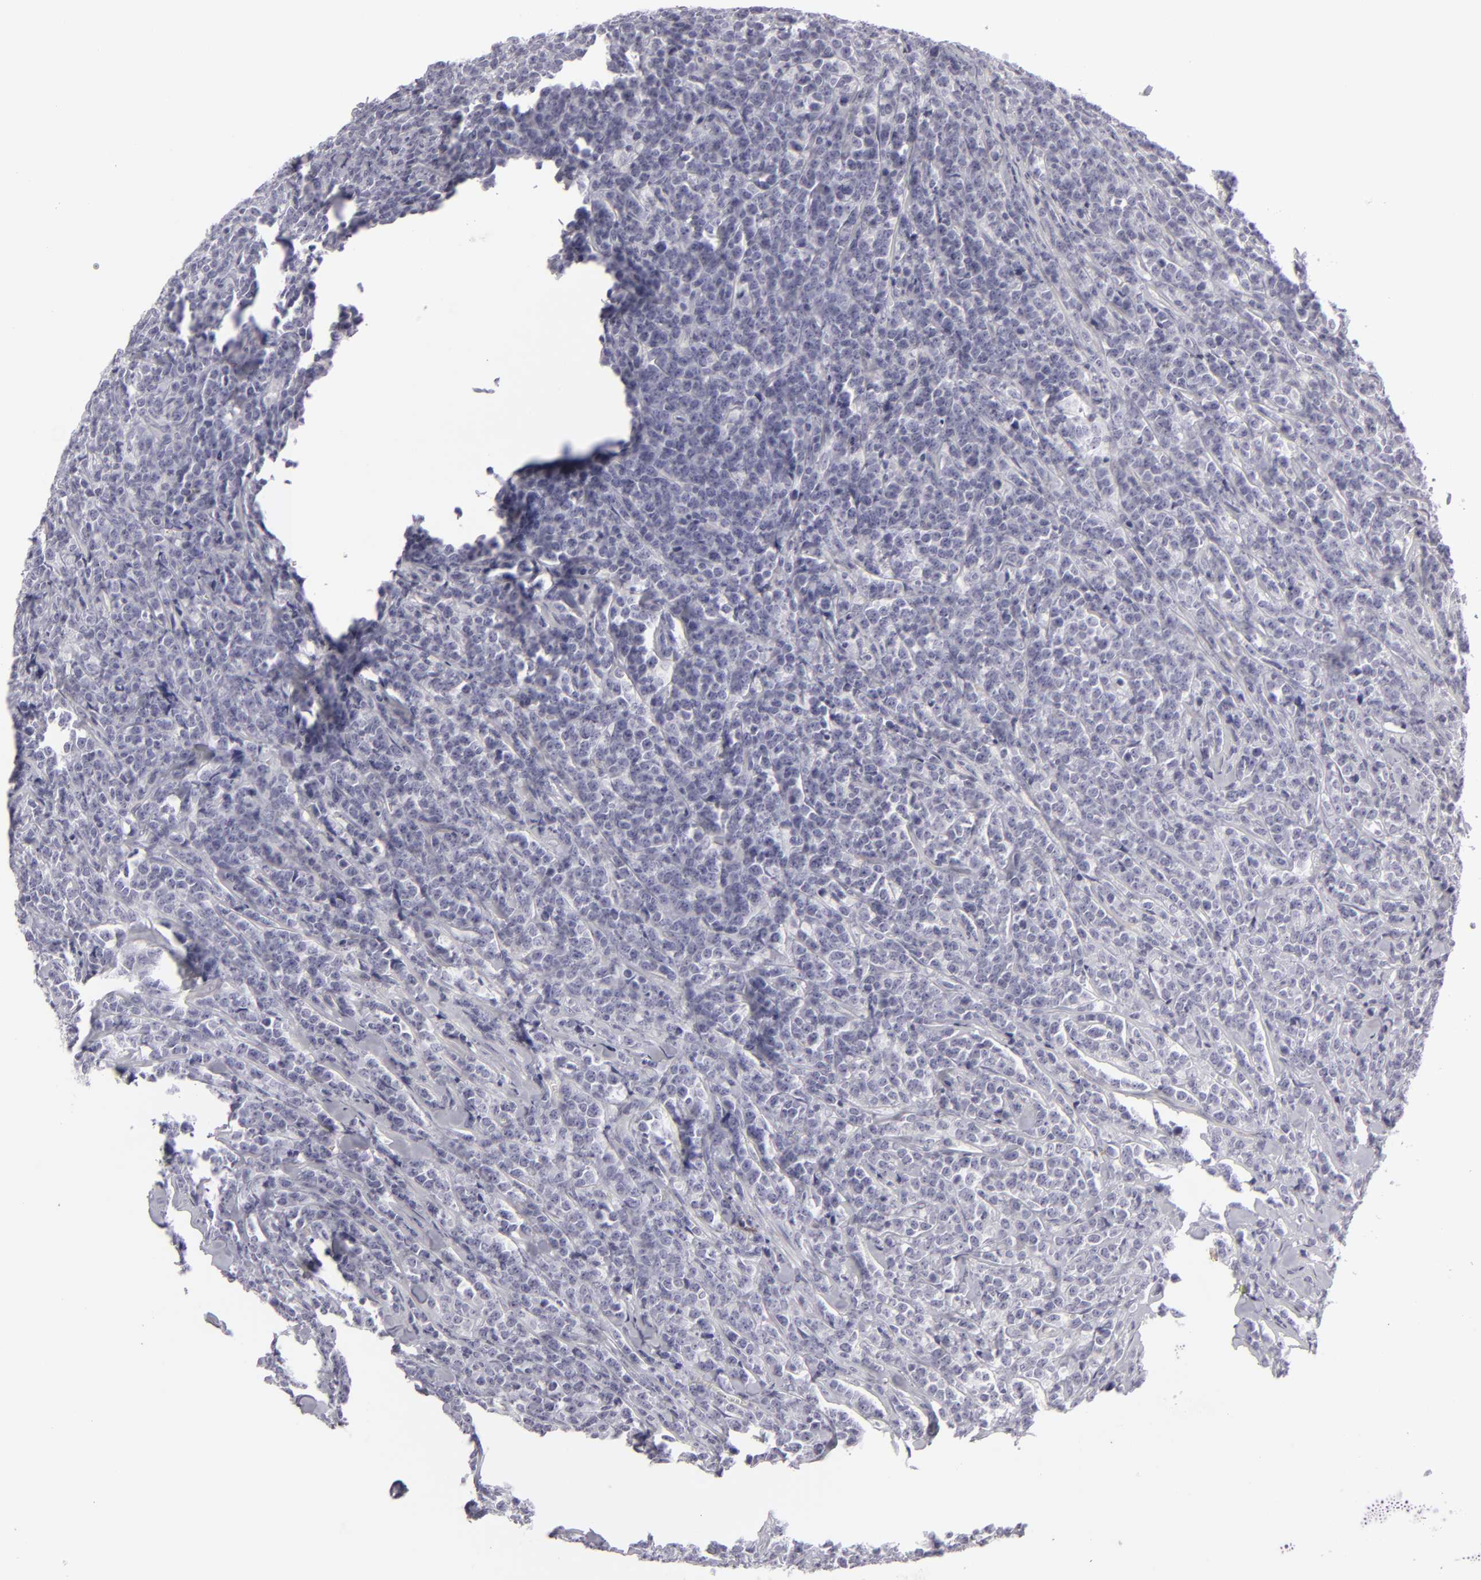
{"staining": {"intensity": "negative", "quantity": "none", "location": "none"}, "tissue": "lymphoma", "cell_type": "Tumor cells", "image_type": "cancer", "snomed": [{"axis": "morphology", "description": "Malignant lymphoma, non-Hodgkin's type, High grade"}, {"axis": "topography", "description": "Small intestine"}, {"axis": "topography", "description": "Colon"}], "caption": "This image is of lymphoma stained with immunohistochemistry (IHC) to label a protein in brown with the nuclei are counter-stained blue. There is no staining in tumor cells.", "gene": "JUP", "patient": {"sex": "male", "age": 8}}